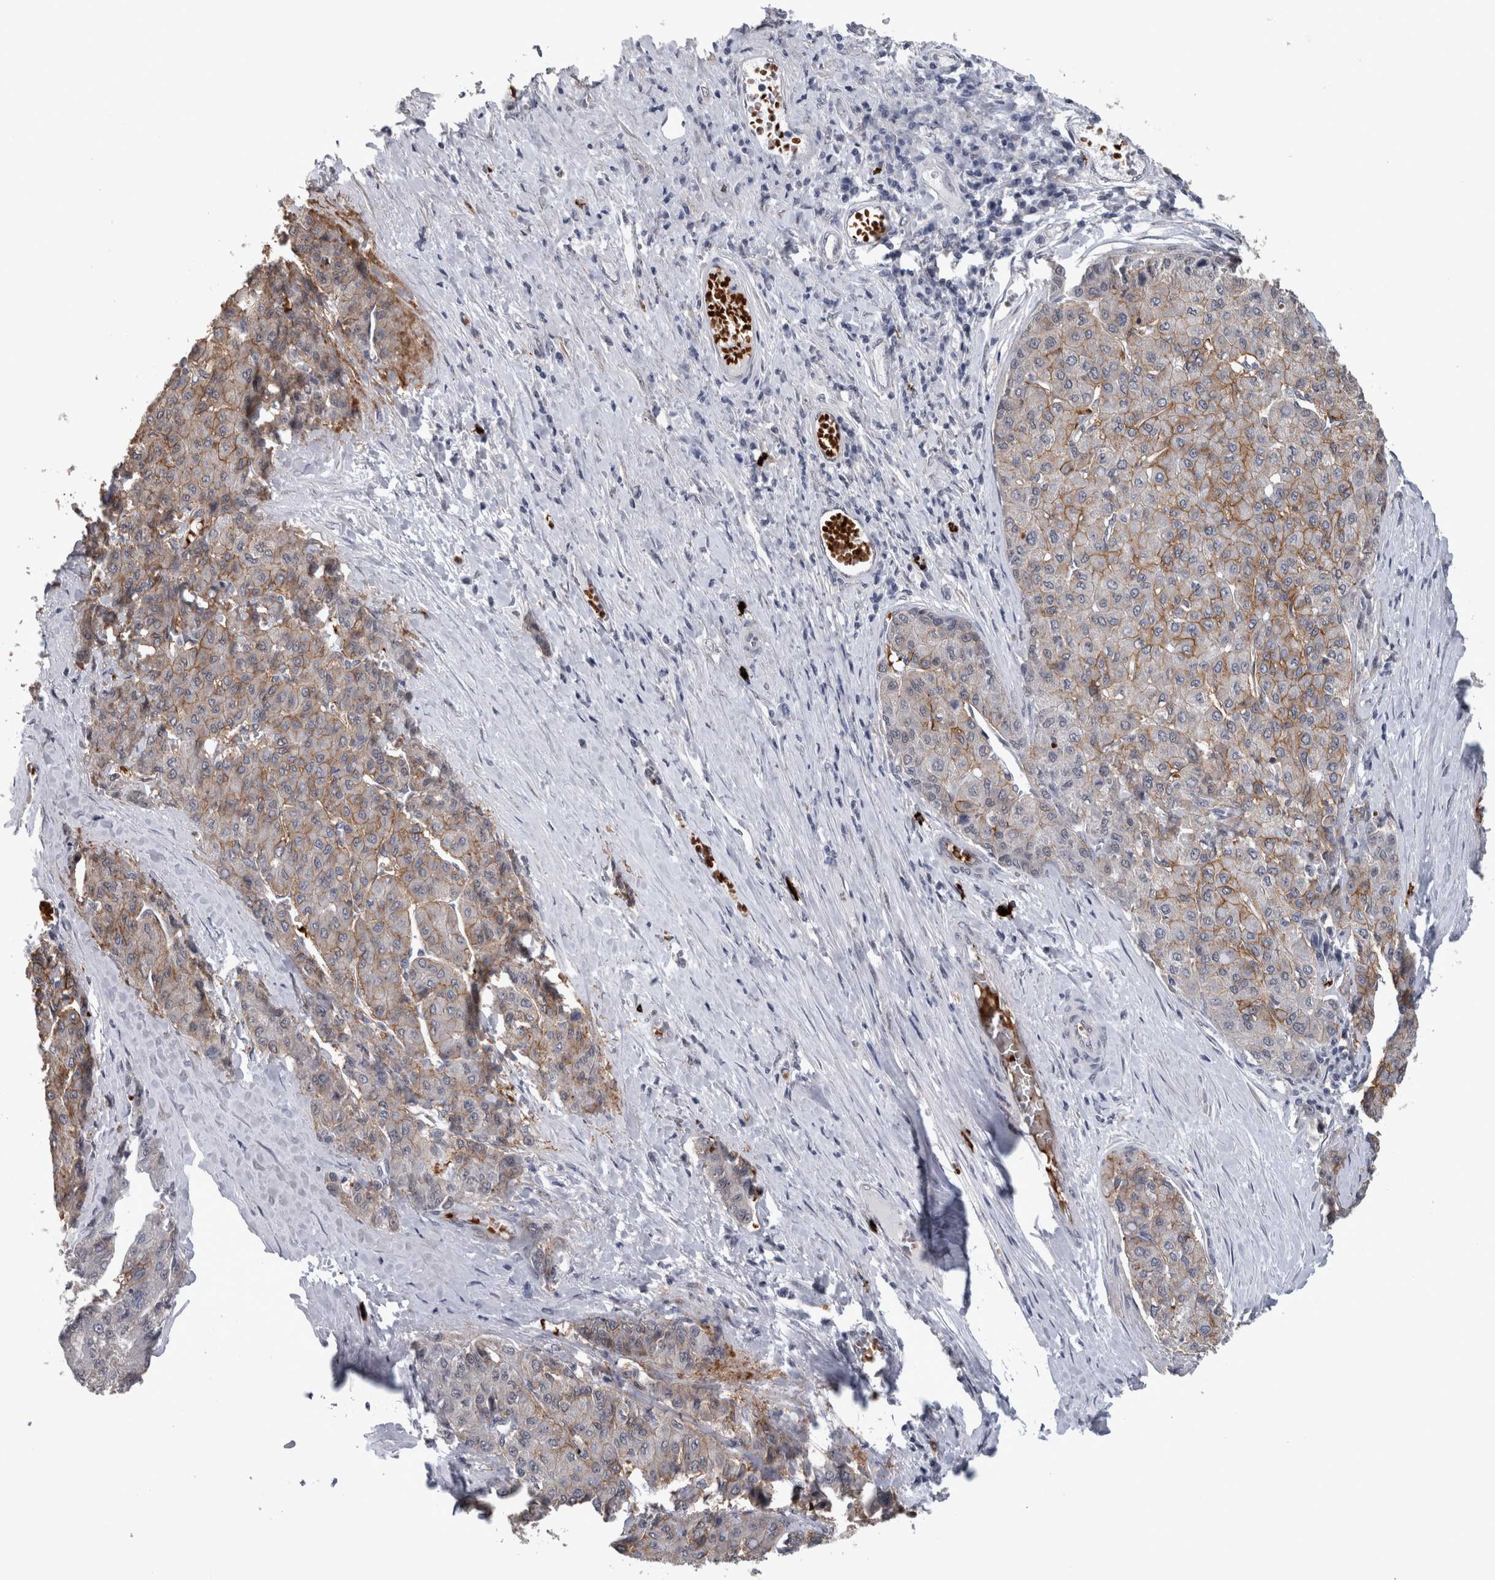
{"staining": {"intensity": "moderate", "quantity": "25%-75%", "location": "cytoplasmic/membranous"}, "tissue": "liver cancer", "cell_type": "Tumor cells", "image_type": "cancer", "snomed": [{"axis": "morphology", "description": "Carcinoma, Hepatocellular, NOS"}, {"axis": "topography", "description": "Liver"}], "caption": "Immunohistochemical staining of liver cancer displays medium levels of moderate cytoplasmic/membranous protein positivity in about 25%-75% of tumor cells.", "gene": "PEBP4", "patient": {"sex": "male", "age": 65}}